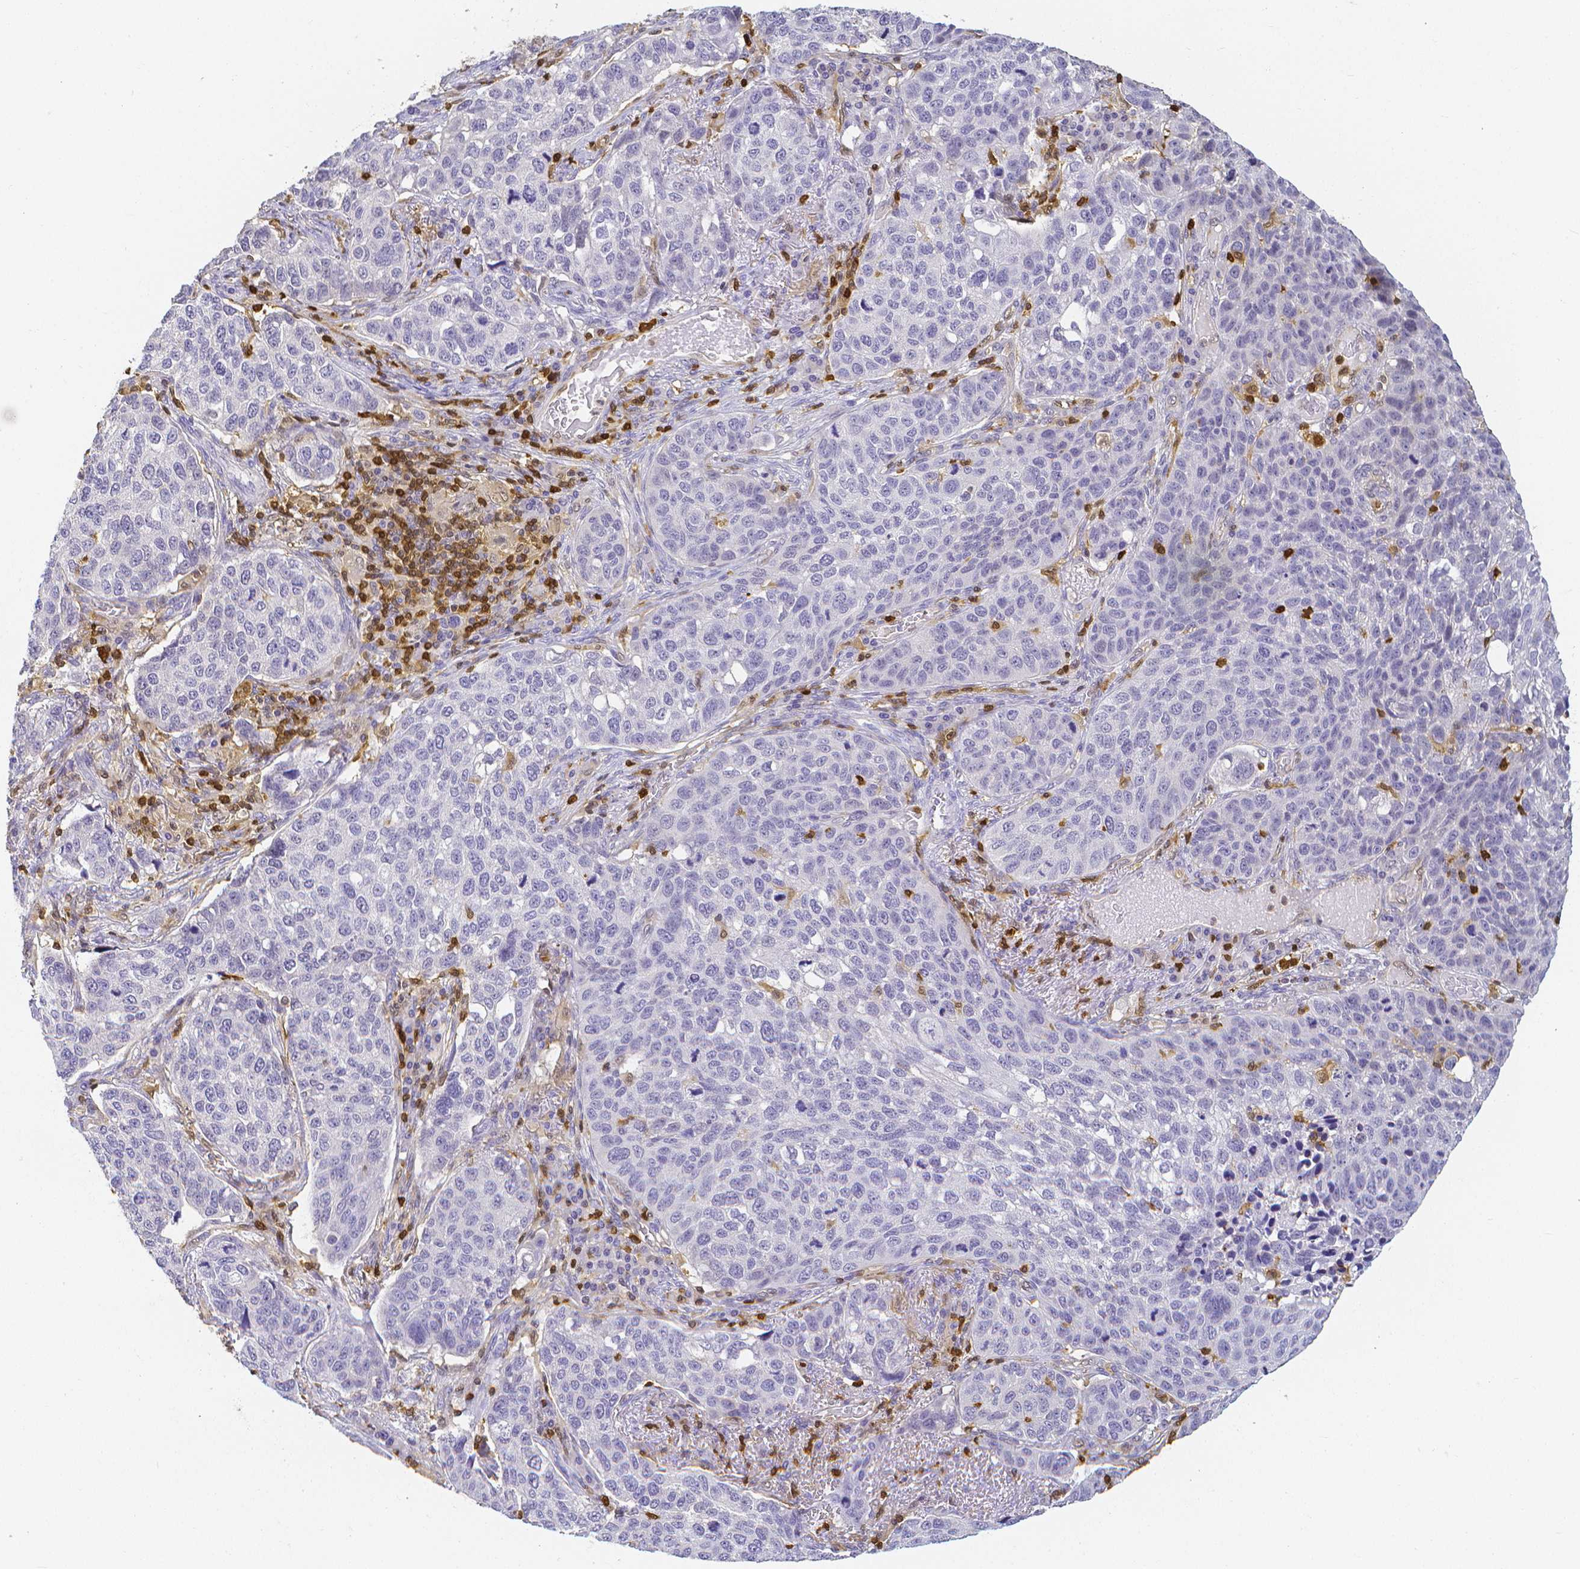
{"staining": {"intensity": "negative", "quantity": "none", "location": "none"}, "tissue": "lung cancer", "cell_type": "Tumor cells", "image_type": "cancer", "snomed": [{"axis": "morphology", "description": "Squamous cell carcinoma, NOS"}, {"axis": "topography", "description": "Lymph node"}, {"axis": "topography", "description": "Lung"}], "caption": "This is a histopathology image of immunohistochemistry (IHC) staining of lung cancer (squamous cell carcinoma), which shows no expression in tumor cells. (DAB (3,3'-diaminobenzidine) IHC with hematoxylin counter stain).", "gene": "COTL1", "patient": {"sex": "male", "age": 61}}